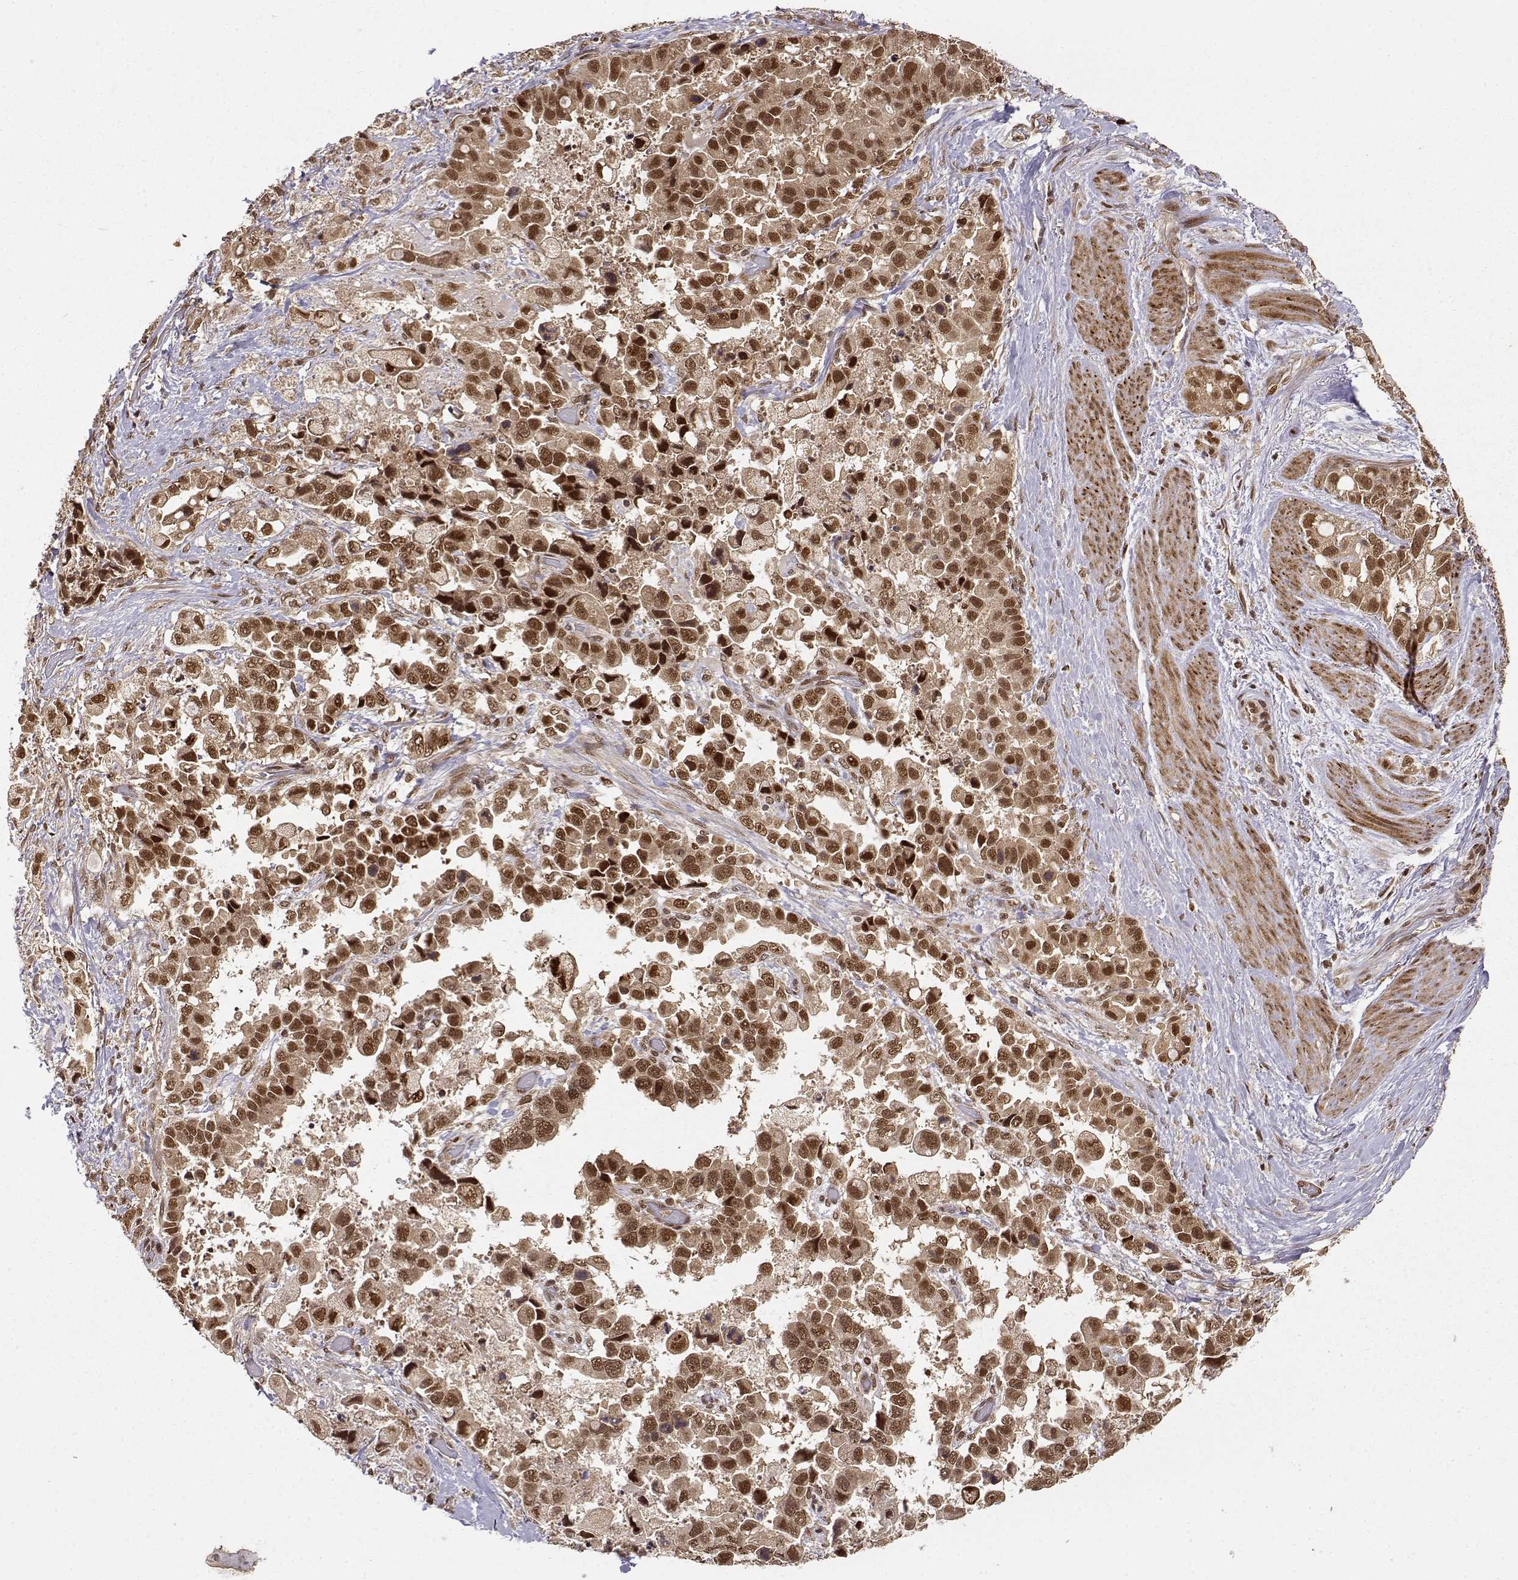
{"staining": {"intensity": "strong", "quantity": ">75%", "location": "cytoplasmic/membranous,nuclear"}, "tissue": "stomach cancer", "cell_type": "Tumor cells", "image_type": "cancer", "snomed": [{"axis": "morphology", "description": "Adenocarcinoma, NOS"}, {"axis": "topography", "description": "Stomach"}], "caption": "The immunohistochemical stain labels strong cytoplasmic/membranous and nuclear staining in tumor cells of stomach cancer (adenocarcinoma) tissue.", "gene": "MAEA", "patient": {"sex": "male", "age": 59}}